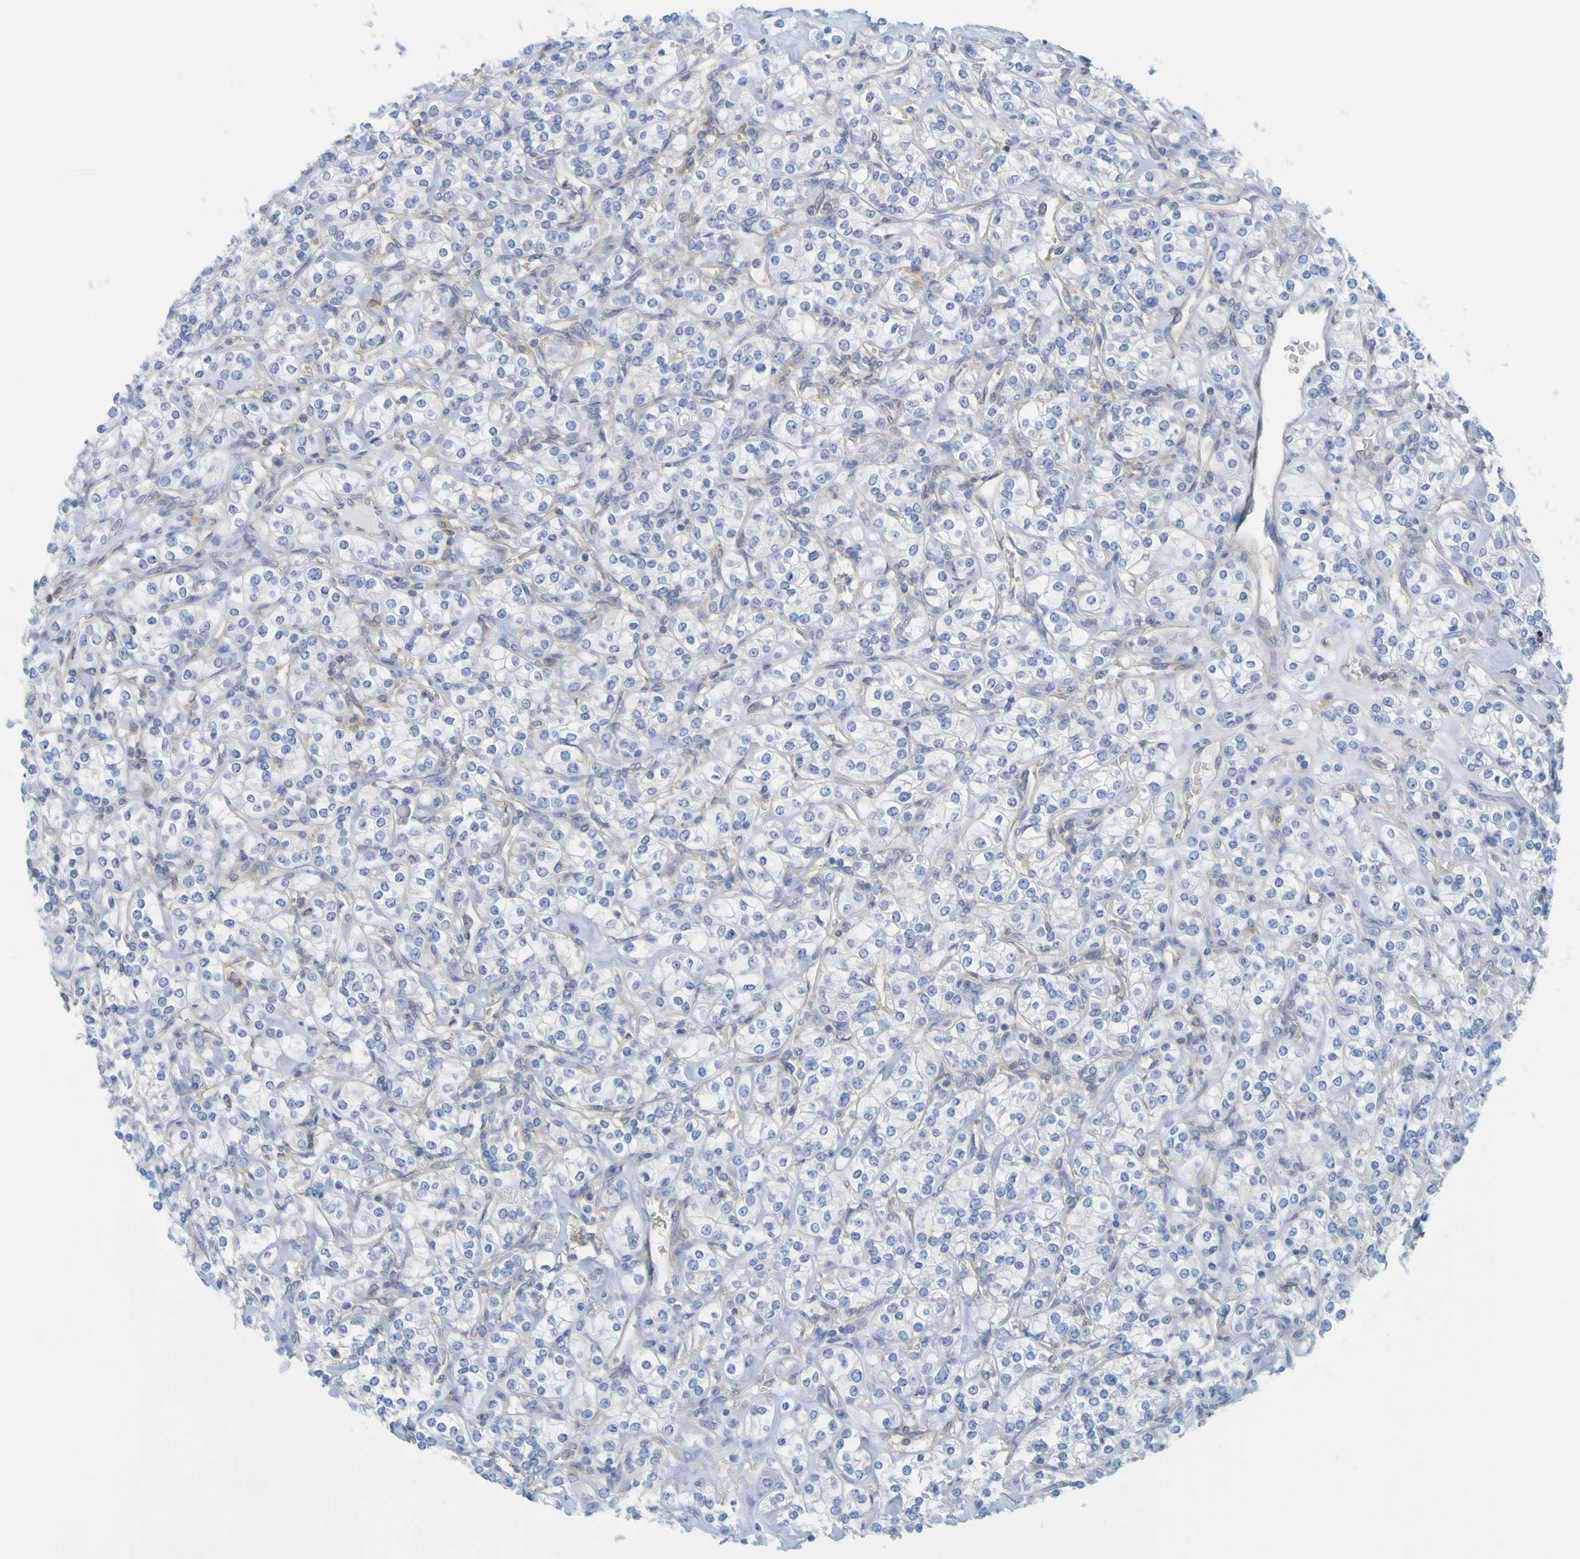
{"staining": {"intensity": "negative", "quantity": "none", "location": "none"}, "tissue": "renal cancer", "cell_type": "Tumor cells", "image_type": "cancer", "snomed": [{"axis": "morphology", "description": "Adenocarcinoma, NOS"}, {"axis": "topography", "description": "Kidney"}], "caption": "Immunohistochemistry (IHC) micrograph of neoplastic tissue: human adenocarcinoma (renal) stained with DAB (3,3'-diaminobenzidine) demonstrates no significant protein positivity in tumor cells.", "gene": "APPL1", "patient": {"sex": "male", "age": 77}}